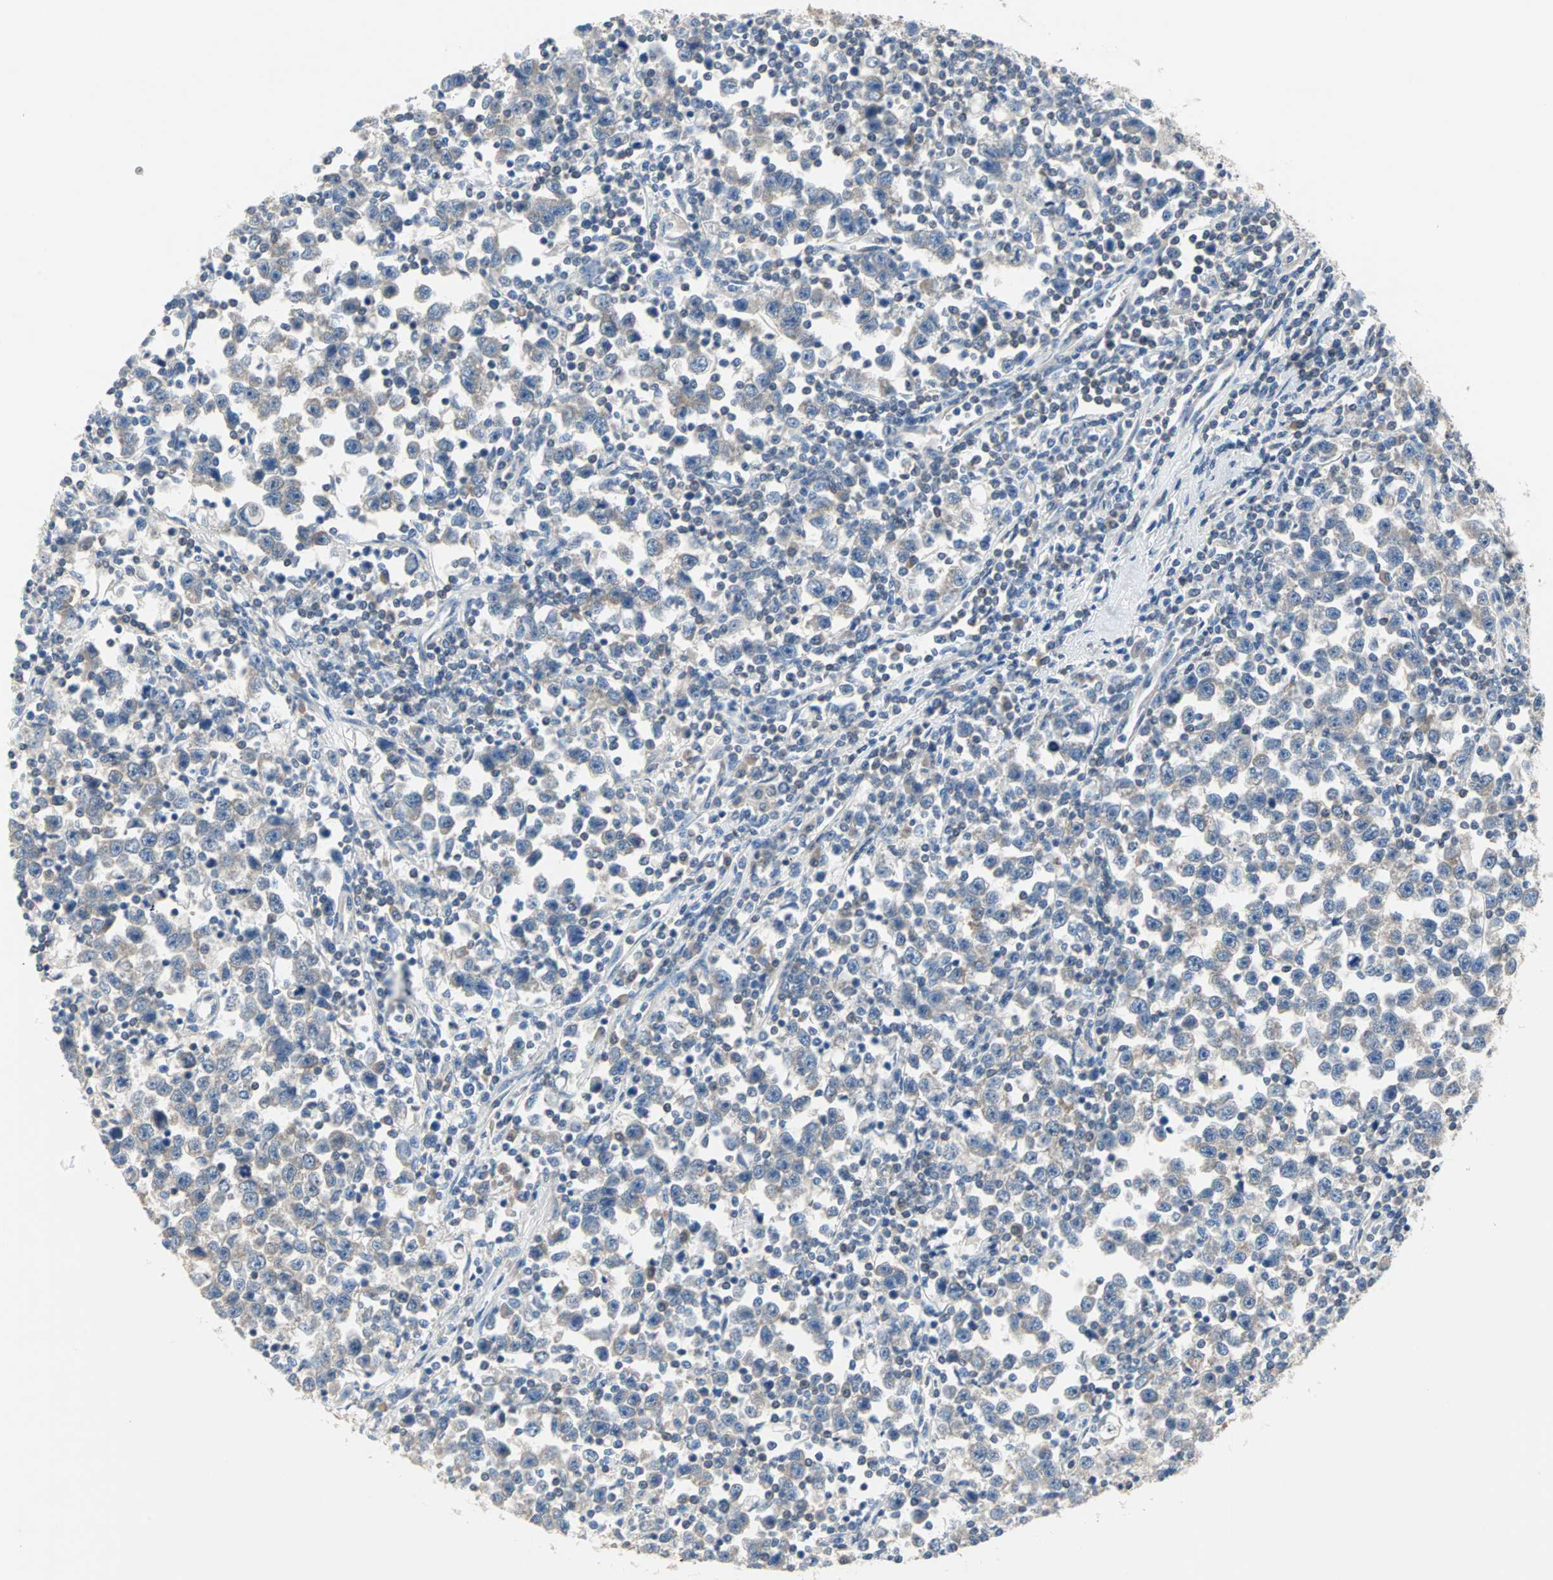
{"staining": {"intensity": "weak", "quantity": ">75%", "location": "cytoplasmic/membranous"}, "tissue": "testis cancer", "cell_type": "Tumor cells", "image_type": "cancer", "snomed": [{"axis": "morphology", "description": "Seminoma, NOS"}, {"axis": "topography", "description": "Testis"}], "caption": "A histopathology image of human testis seminoma stained for a protein shows weak cytoplasmic/membranous brown staining in tumor cells.", "gene": "MPI", "patient": {"sex": "male", "age": 43}}